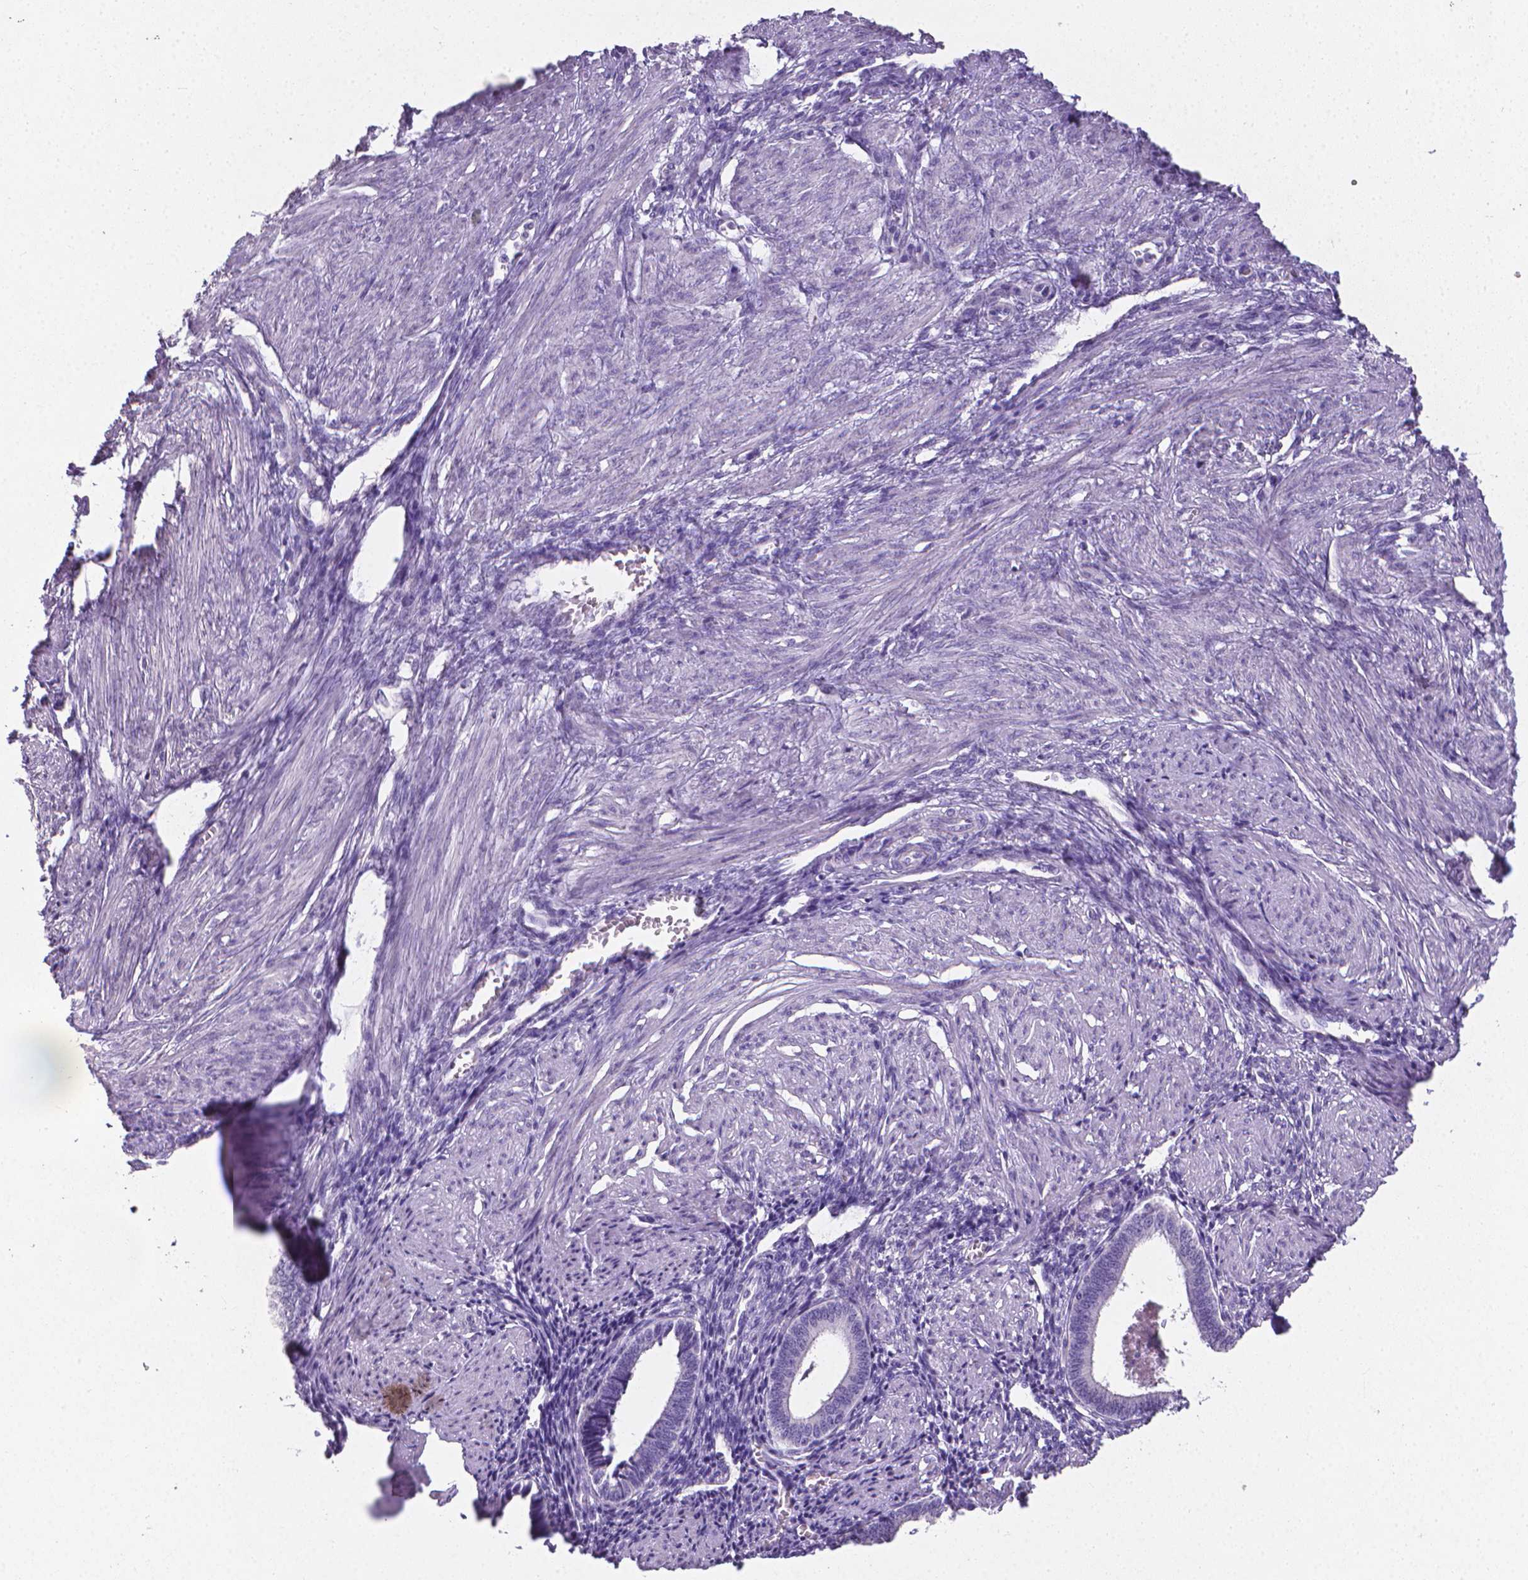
{"staining": {"intensity": "negative", "quantity": "none", "location": "none"}, "tissue": "endometrium", "cell_type": "Cells in endometrial stroma", "image_type": "normal", "snomed": [{"axis": "morphology", "description": "Normal tissue, NOS"}, {"axis": "topography", "description": "Endometrium"}], "caption": "Immunohistochemistry photomicrograph of normal endometrium: human endometrium stained with DAB demonstrates no significant protein positivity in cells in endometrial stroma.", "gene": "XPNPEP2", "patient": {"sex": "female", "age": 42}}